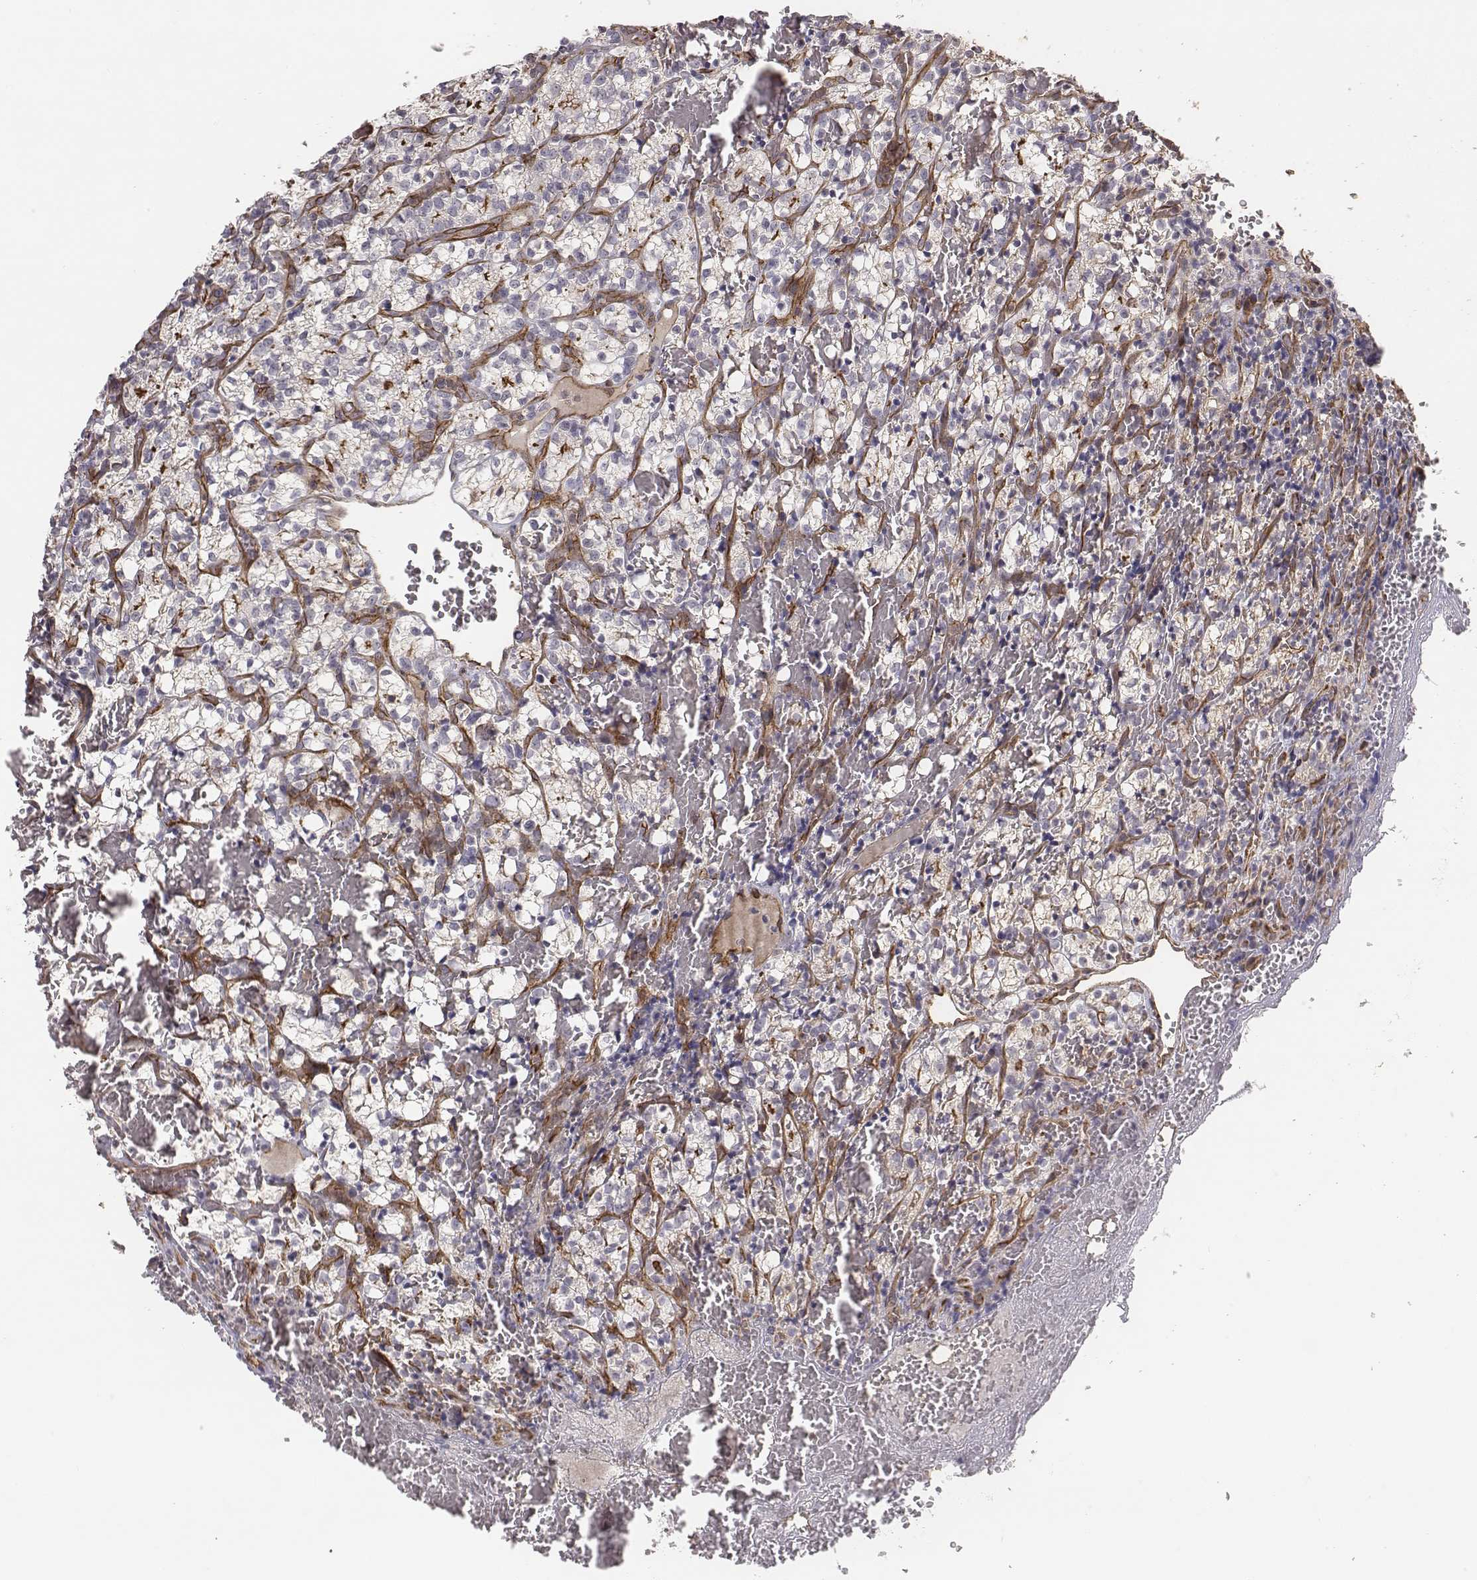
{"staining": {"intensity": "negative", "quantity": "none", "location": "none"}, "tissue": "renal cancer", "cell_type": "Tumor cells", "image_type": "cancer", "snomed": [{"axis": "morphology", "description": "Adenocarcinoma, NOS"}, {"axis": "topography", "description": "Kidney"}], "caption": "Tumor cells are negative for protein expression in human renal cancer.", "gene": "PTPRG", "patient": {"sex": "female", "age": 69}}